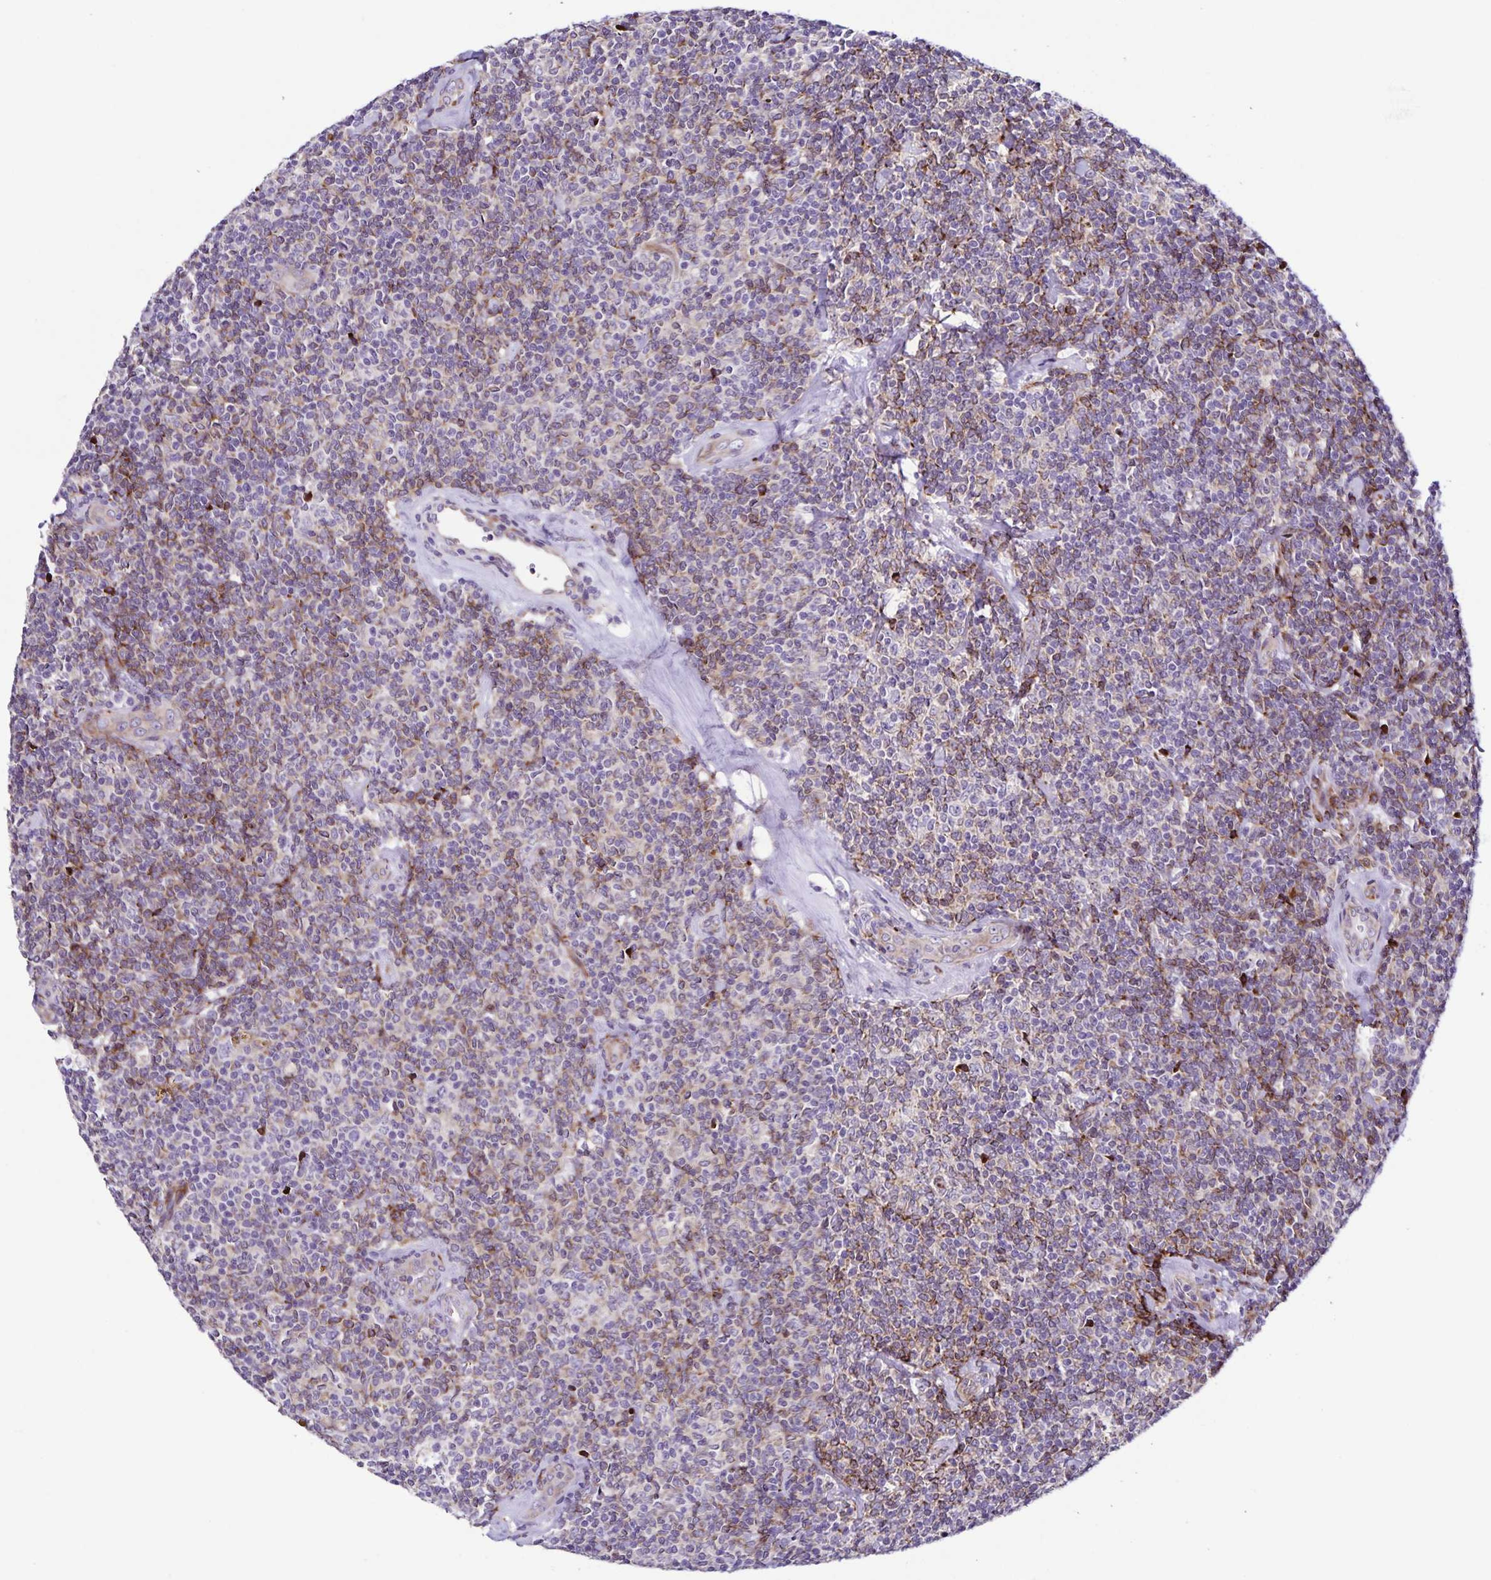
{"staining": {"intensity": "moderate", "quantity": "<25%", "location": "cytoplasmic/membranous"}, "tissue": "lymphoma", "cell_type": "Tumor cells", "image_type": "cancer", "snomed": [{"axis": "morphology", "description": "Malignant lymphoma, non-Hodgkin's type, Low grade"}, {"axis": "topography", "description": "Lymph node"}], "caption": "Immunohistochemistry histopathology image of neoplastic tissue: malignant lymphoma, non-Hodgkin's type (low-grade) stained using immunohistochemistry (IHC) reveals low levels of moderate protein expression localized specifically in the cytoplasmic/membranous of tumor cells, appearing as a cytoplasmic/membranous brown color.", "gene": "OSBPL5", "patient": {"sex": "female", "age": 56}}